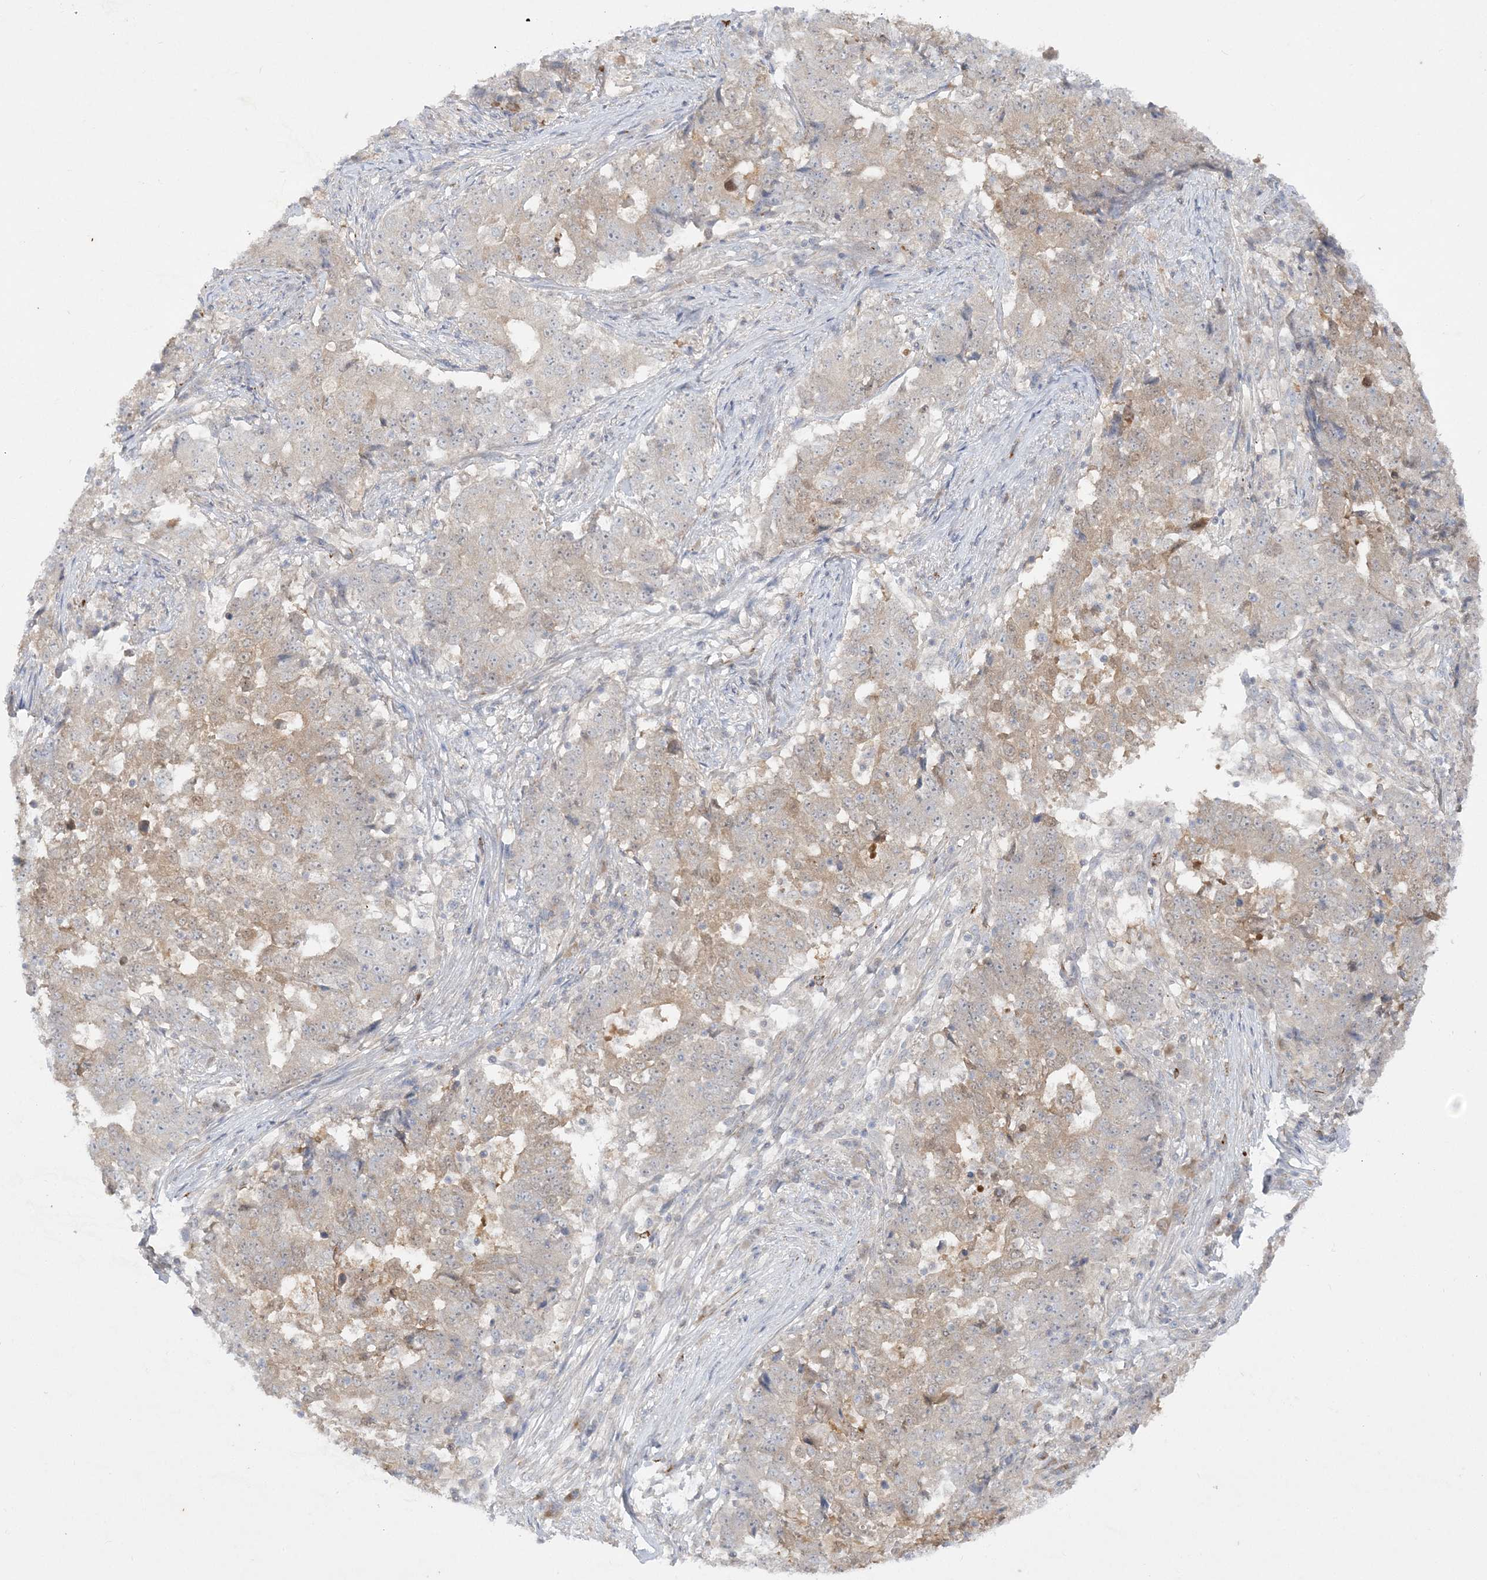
{"staining": {"intensity": "weak", "quantity": "25%-75%", "location": "cytoplasmic/membranous"}, "tissue": "stomach cancer", "cell_type": "Tumor cells", "image_type": "cancer", "snomed": [{"axis": "morphology", "description": "Adenocarcinoma, NOS"}, {"axis": "topography", "description": "Stomach"}], "caption": "Human stomach cancer stained for a protein (brown) displays weak cytoplasmic/membranous positive positivity in about 25%-75% of tumor cells.", "gene": "INPP1", "patient": {"sex": "male", "age": 59}}